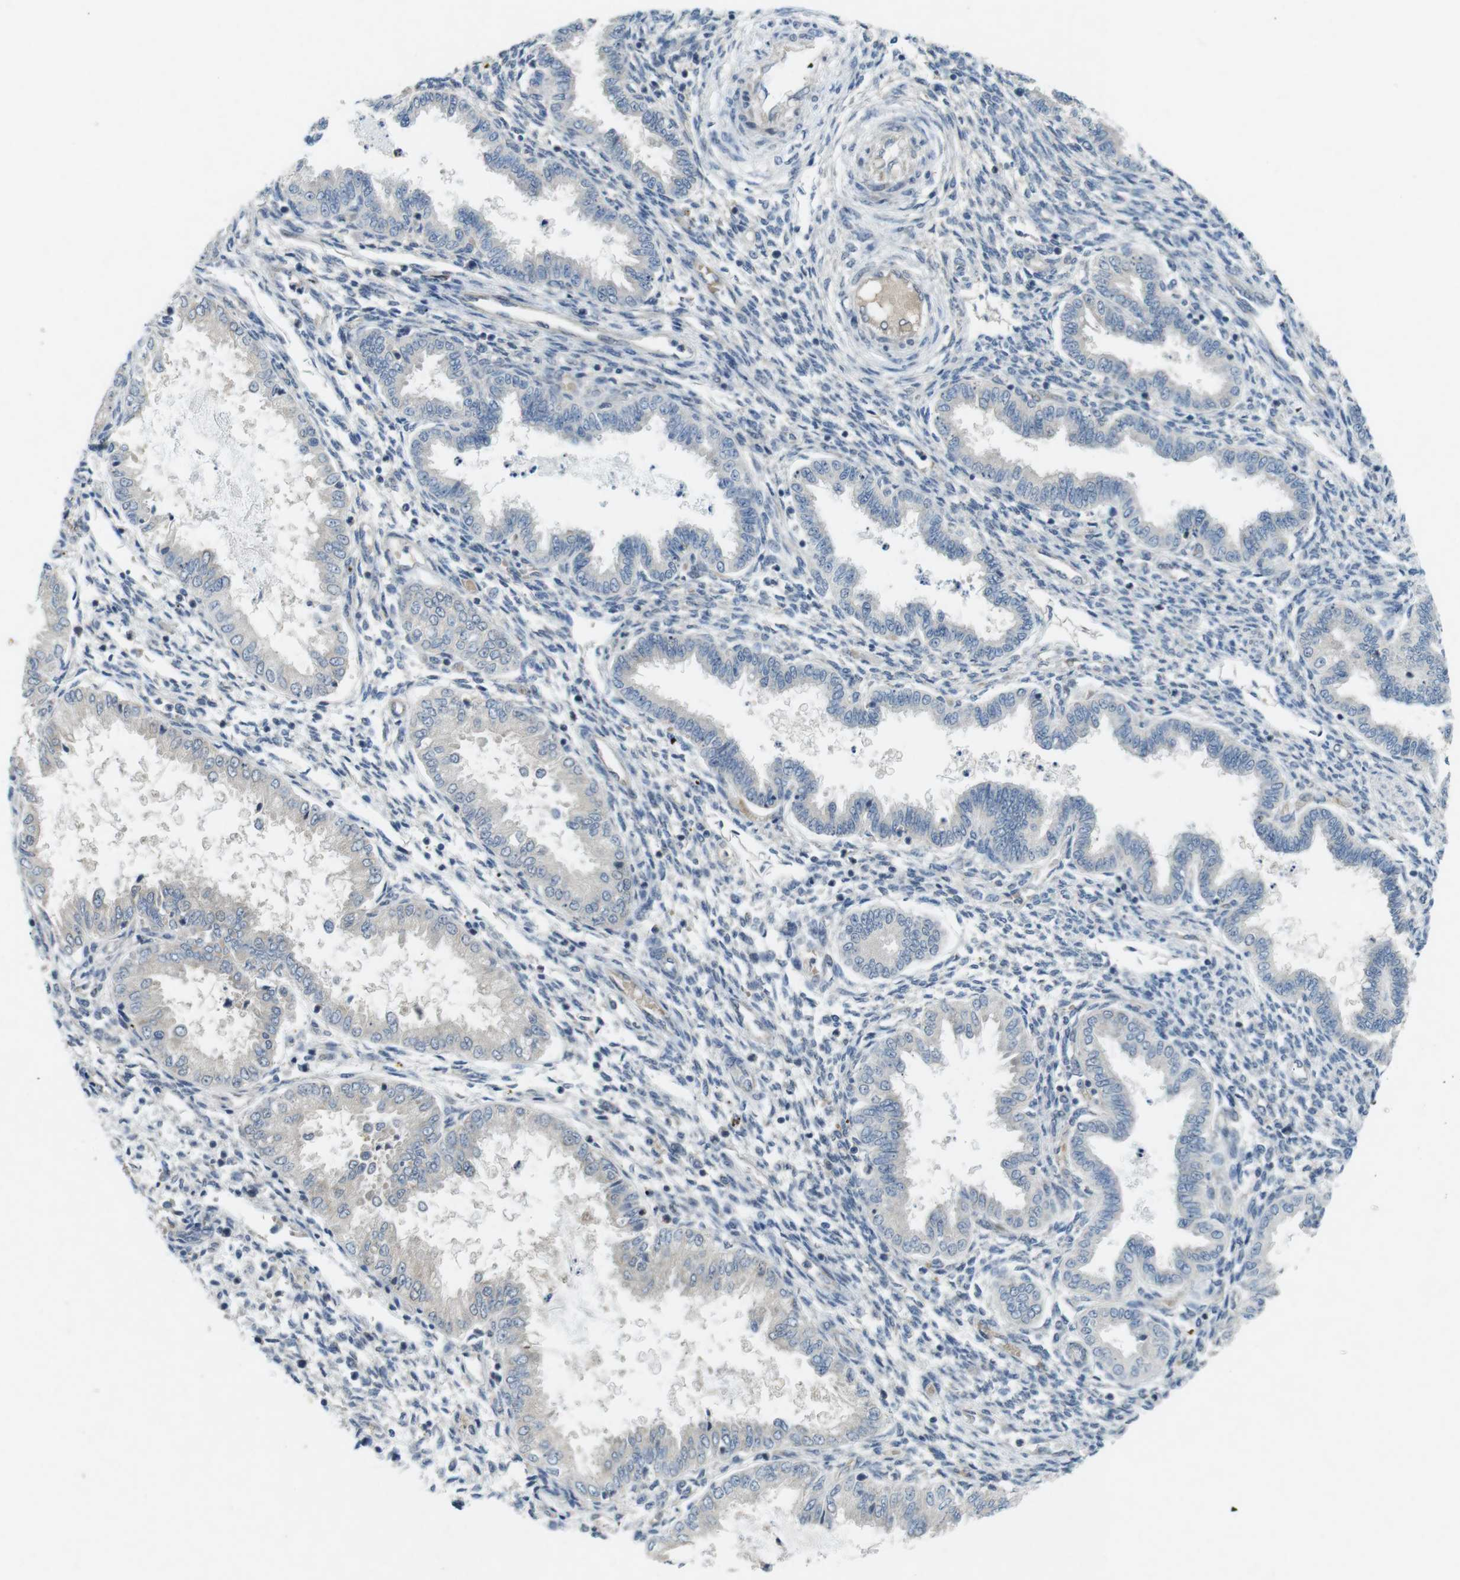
{"staining": {"intensity": "weak", "quantity": "<25%", "location": "cytoplasmic/membranous"}, "tissue": "endometrium", "cell_type": "Cells in endometrial stroma", "image_type": "normal", "snomed": [{"axis": "morphology", "description": "Normal tissue, NOS"}, {"axis": "topography", "description": "Endometrium"}], "caption": "Immunohistochemistry (IHC) micrograph of normal human endometrium stained for a protein (brown), which demonstrates no expression in cells in endometrial stroma. (Immunohistochemistry (IHC), brightfield microscopy, high magnification).", "gene": "SUGT1", "patient": {"sex": "female", "age": 33}}